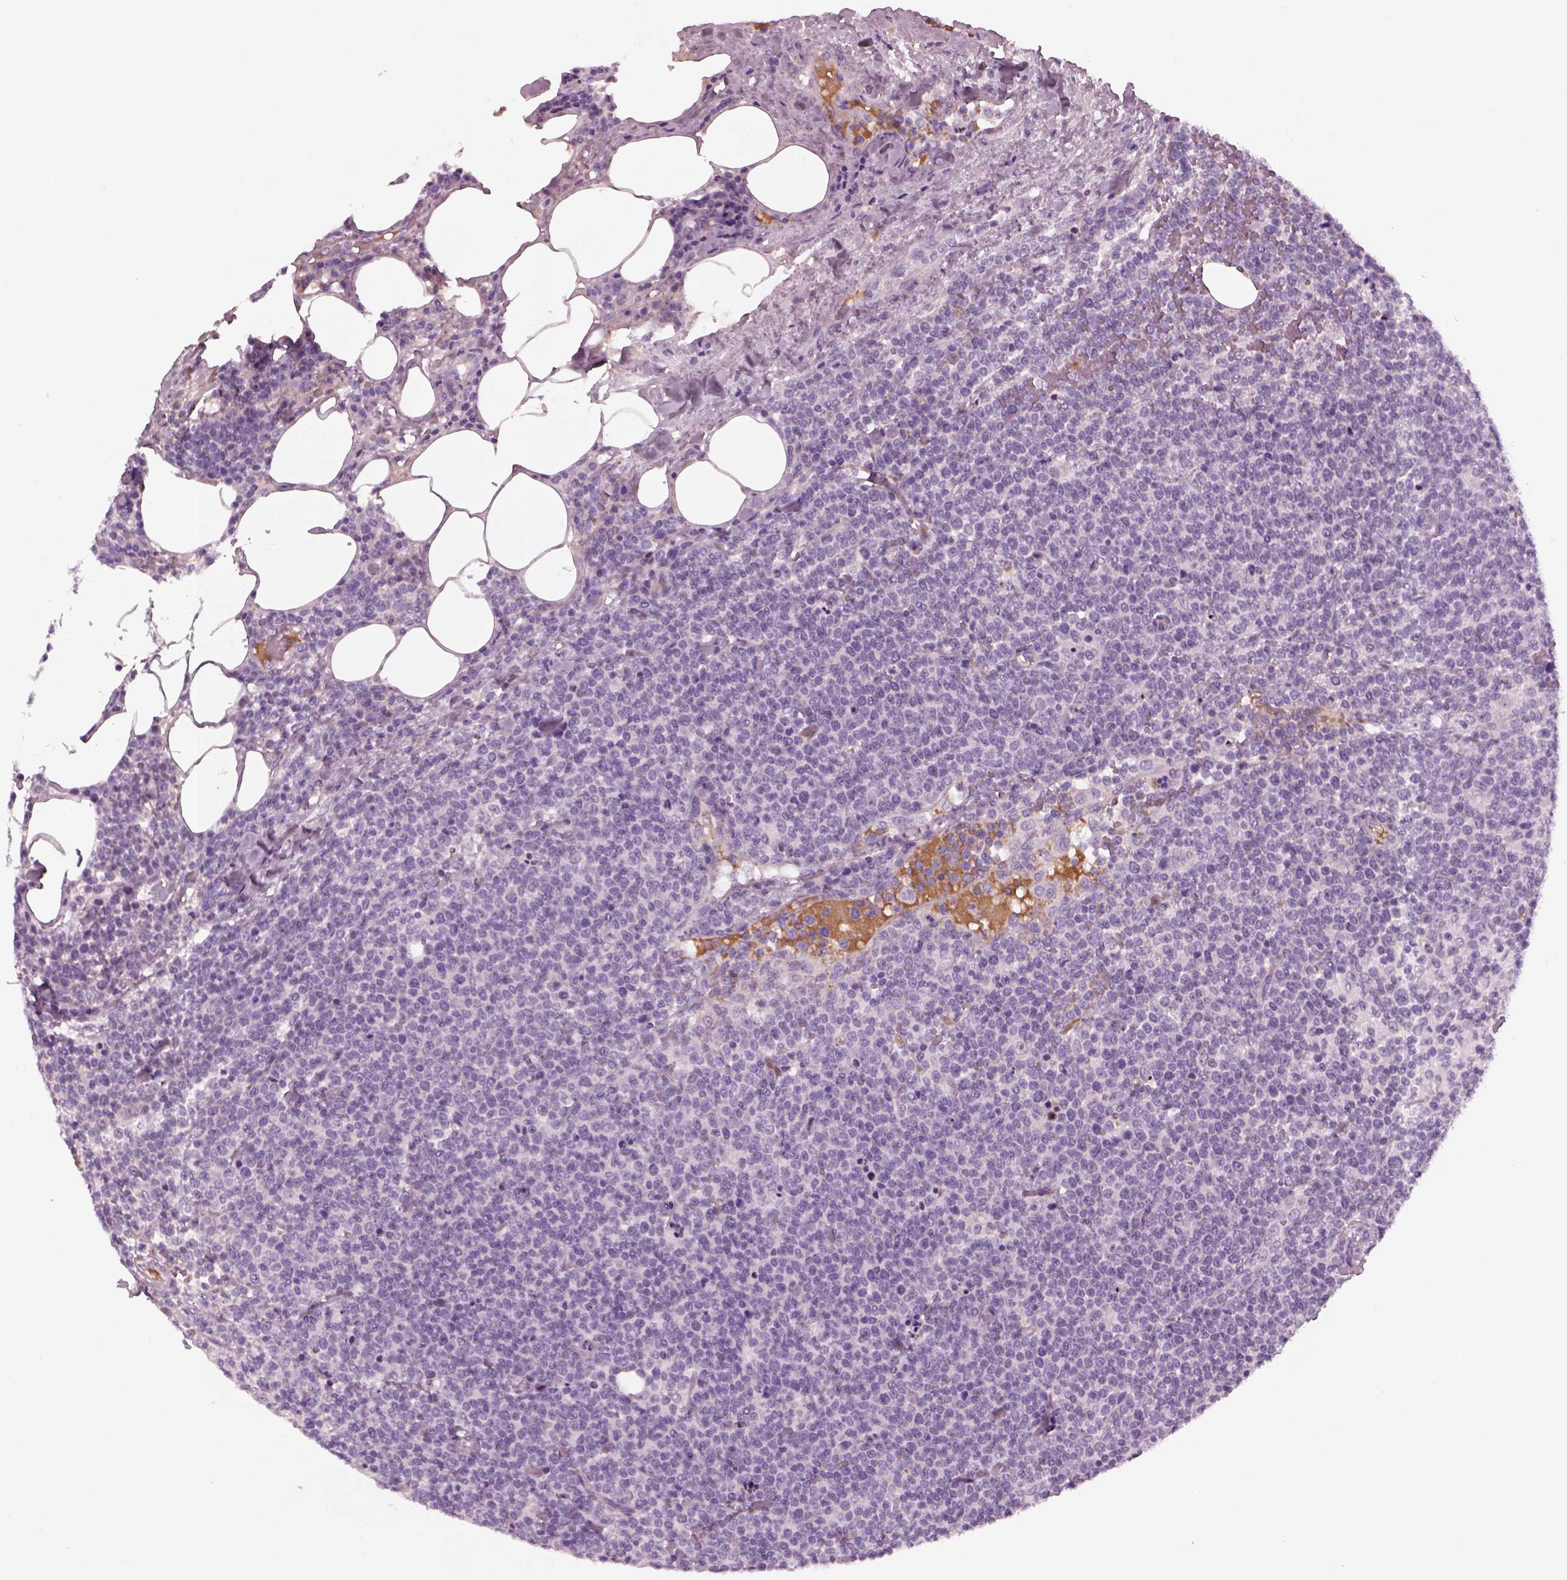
{"staining": {"intensity": "negative", "quantity": "none", "location": "none"}, "tissue": "lymphoma", "cell_type": "Tumor cells", "image_type": "cancer", "snomed": [{"axis": "morphology", "description": "Malignant lymphoma, non-Hodgkin's type, High grade"}, {"axis": "topography", "description": "Lymph node"}], "caption": "This is an IHC histopathology image of high-grade malignant lymphoma, non-Hodgkin's type. There is no positivity in tumor cells.", "gene": "DPYSL5", "patient": {"sex": "male", "age": 61}}